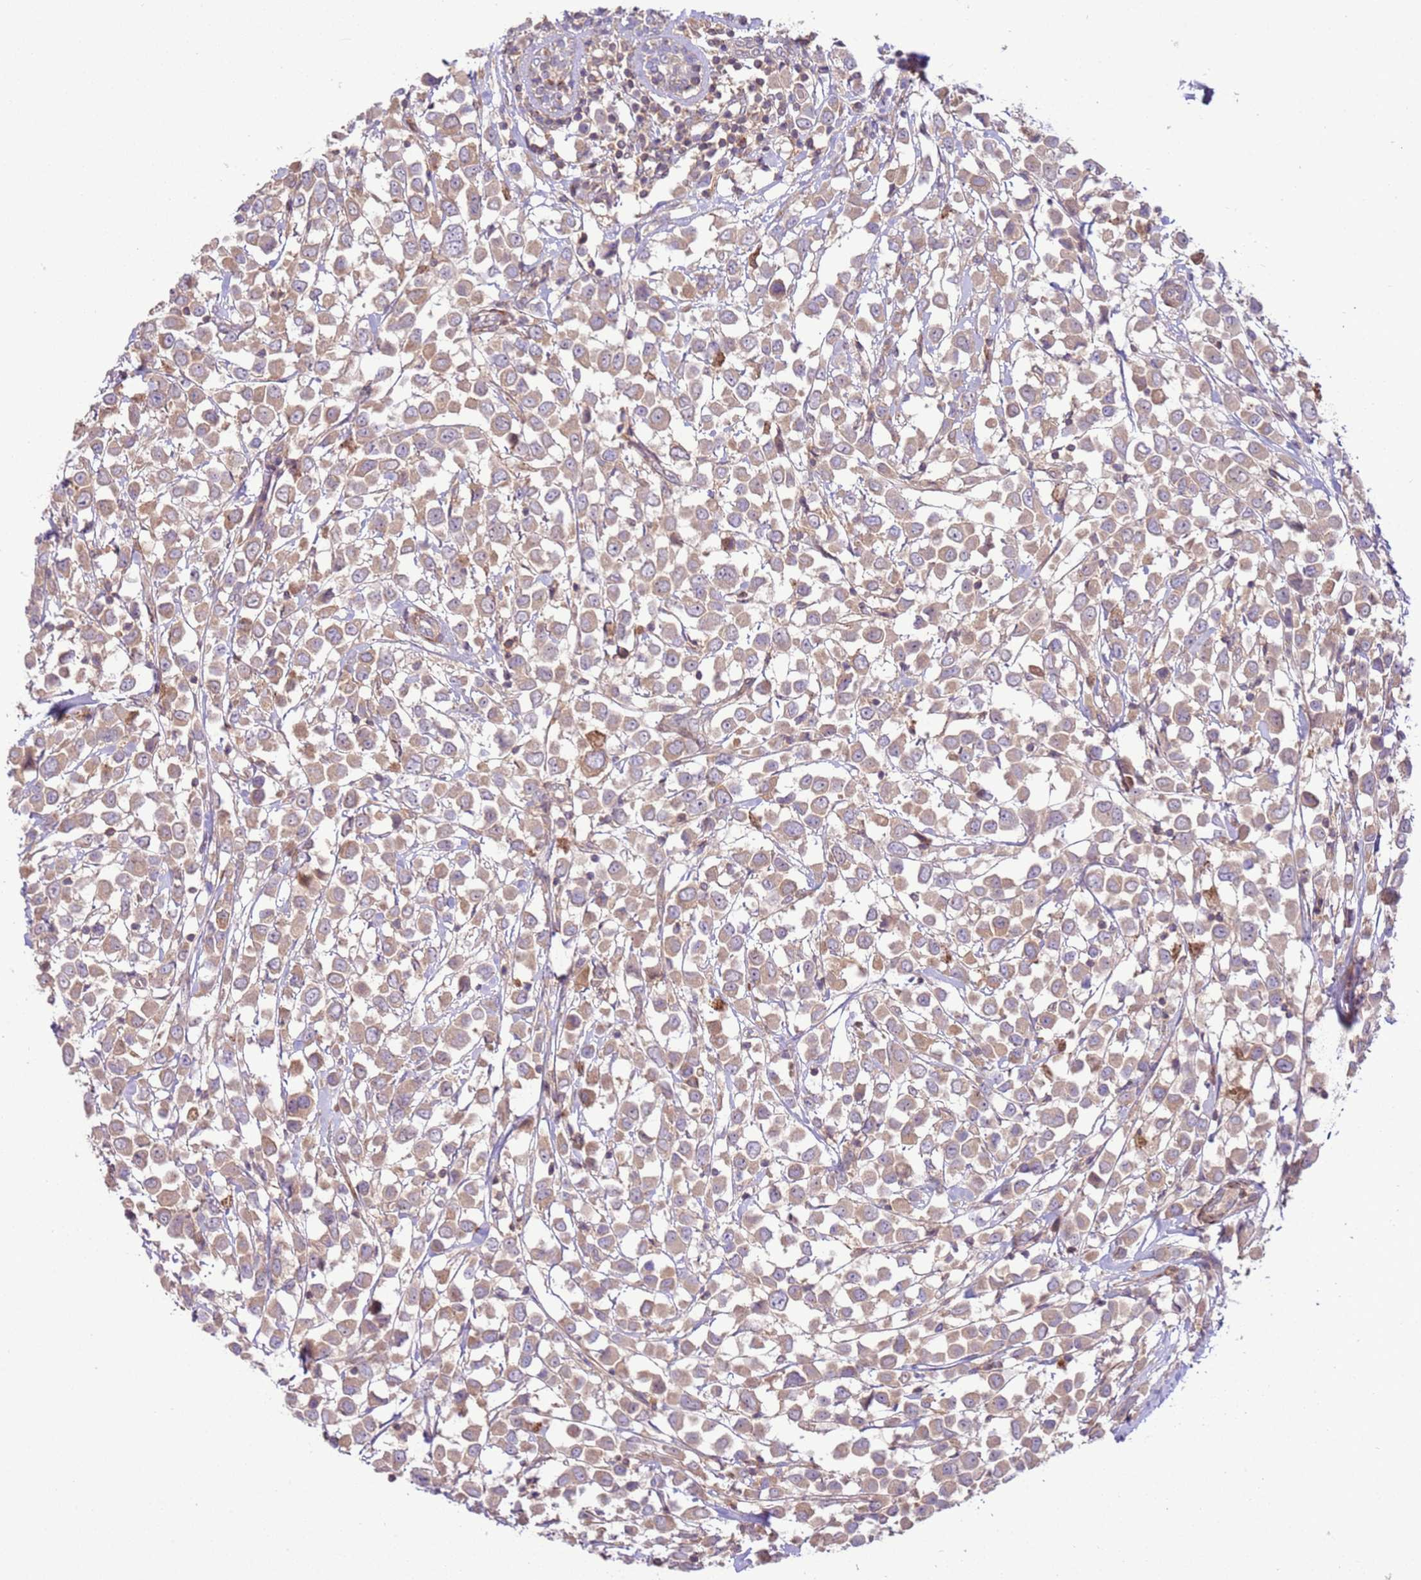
{"staining": {"intensity": "weak", "quantity": ">75%", "location": "cytoplasmic/membranous"}, "tissue": "breast cancer", "cell_type": "Tumor cells", "image_type": "cancer", "snomed": [{"axis": "morphology", "description": "Duct carcinoma"}, {"axis": "topography", "description": "Breast"}], "caption": "Human infiltrating ductal carcinoma (breast) stained with a brown dye demonstrates weak cytoplasmic/membranous positive positivity in approximately >75% of tumor cells.", "gene": "ZNF624", "patient": {"sex": "female", "age": 61}}